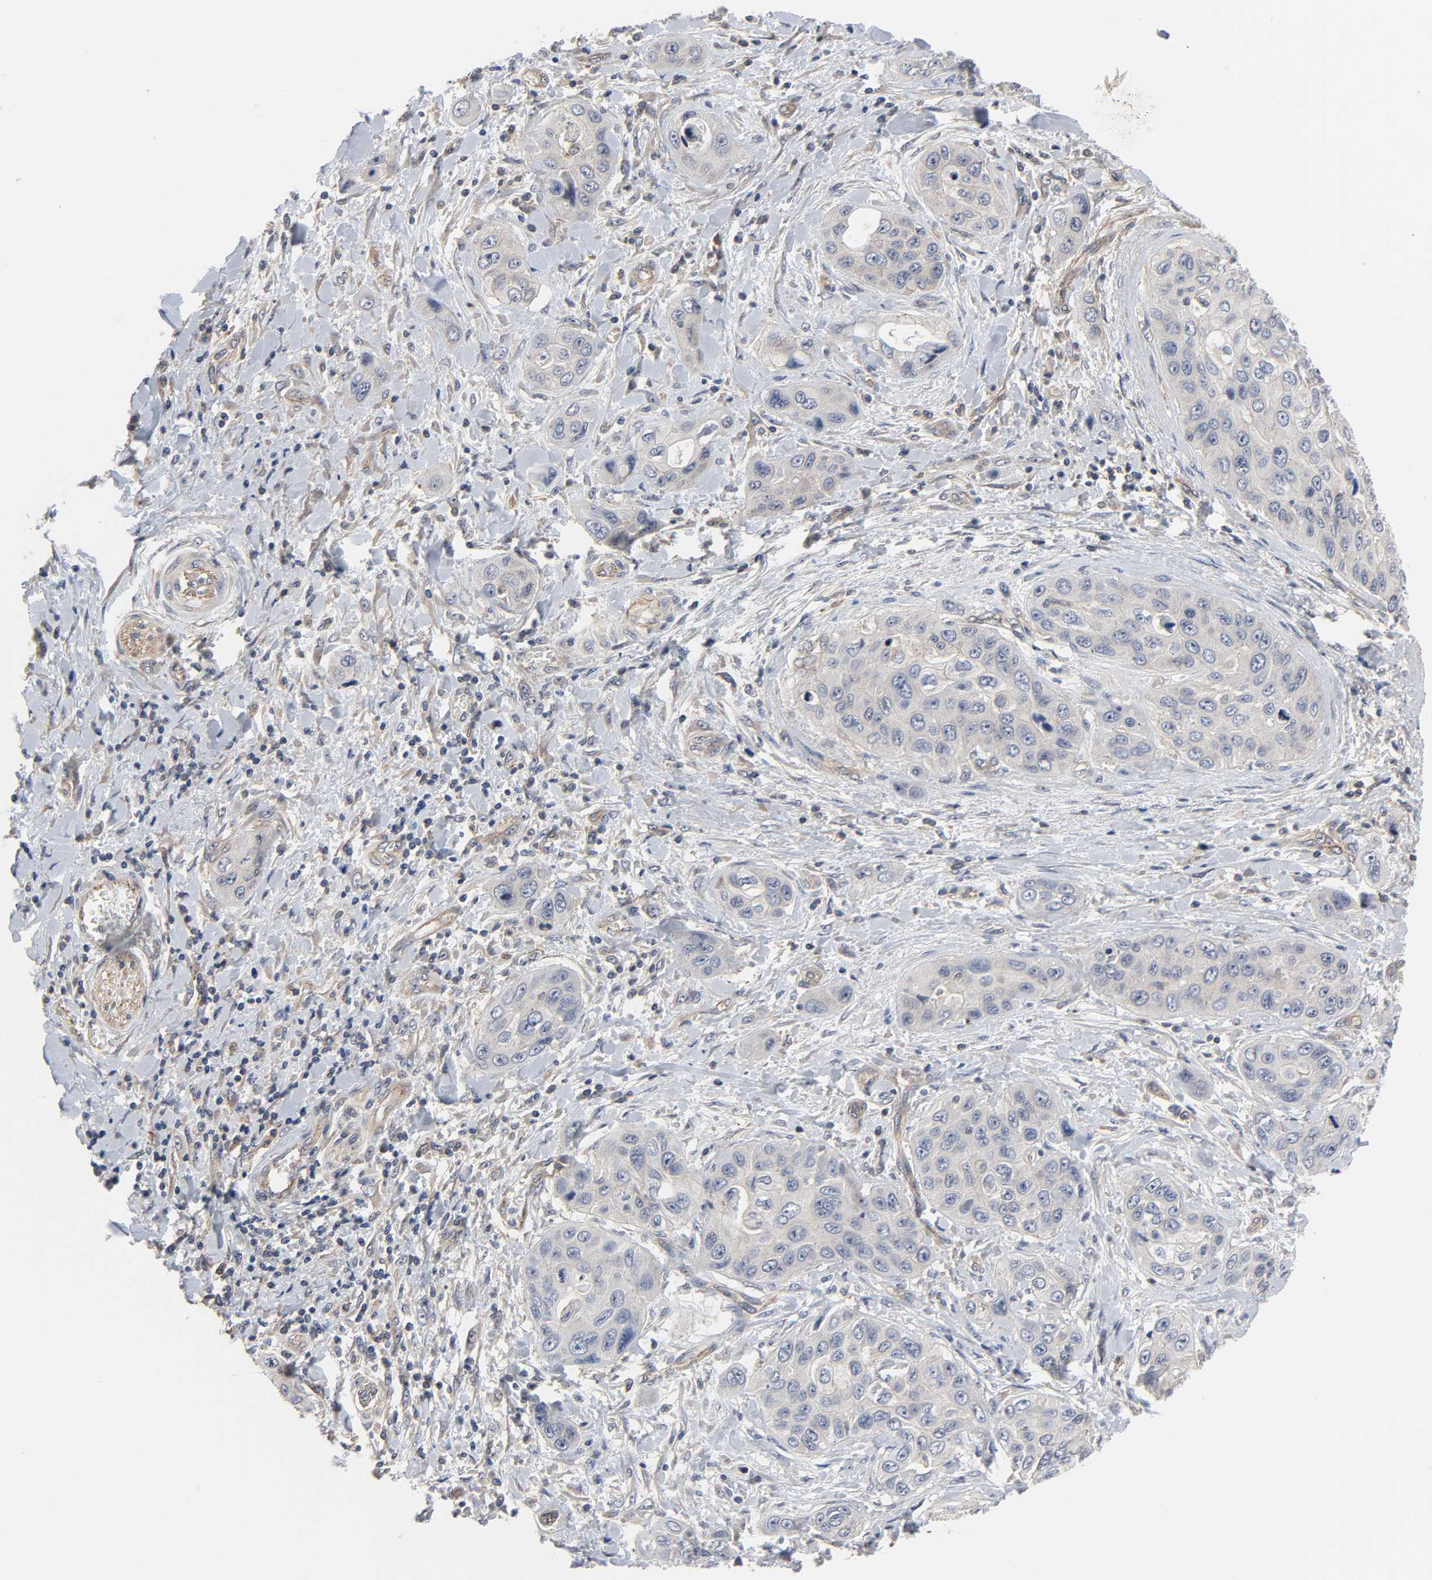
{"staining": {"intensity": "weak", "quantity": "<25%", "location": "cytoplasmic/membranous"}, "tissue": "pancreatic cancer", "cell_type": "Tumor cells", "image_type": "cancer", "snomed": [{"axis": "morphology", "description": "Adenocarcinoma, NOS"}, {"axis": "topography", "description": "Pancreas"}], "caption": "This is a image of immunohistochemistry (IHC) staining of pancreatic cancer, which shows no expression in tumor cells.", "gene": "DDX10", "patient": {"sex": "female", "age": 70}}